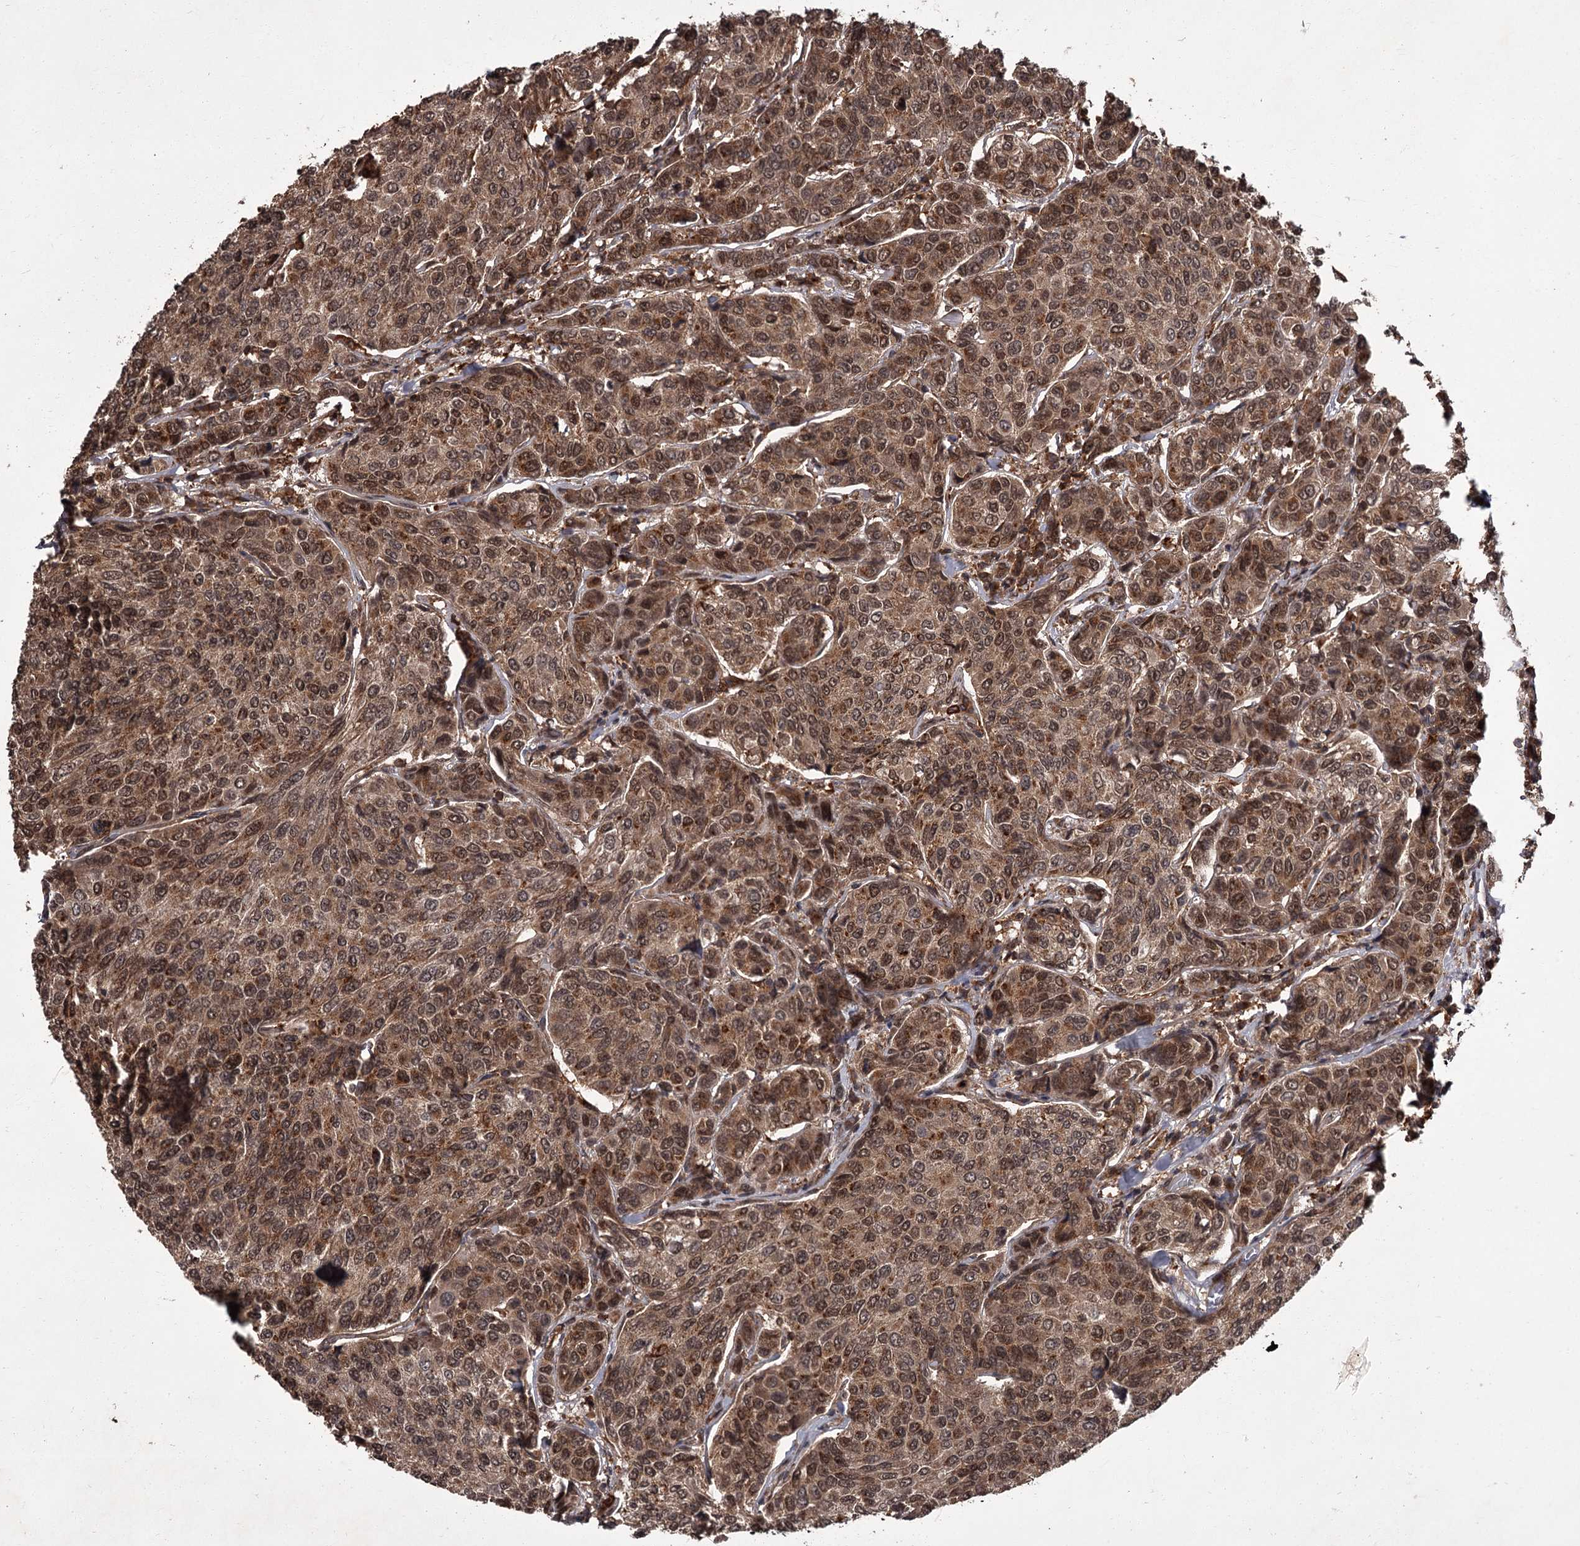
{"staining": {"intensity": "moderate", "quantity": ">75%", "location": "cytoplasmic/membranous,nuclear"}, "tissue": "breast cancer", "cell_type": "Tumor cells", "image_type": "cancer", "snomed": [{"axis": "morphology", "description": "Duct carcinoma"}, {"axis": "topography", "description": "Breast"}], "caption": "IHC image of human breast cancer (invasive ductal carcinoma) stained for a protein (brown), which shows medium levels of moderate cytoplasmic/membranous and nuclear staining in about >75% of tumor cells.", "gene": "TBC1D23", "patient": {"sex": "female", "age": 55}}